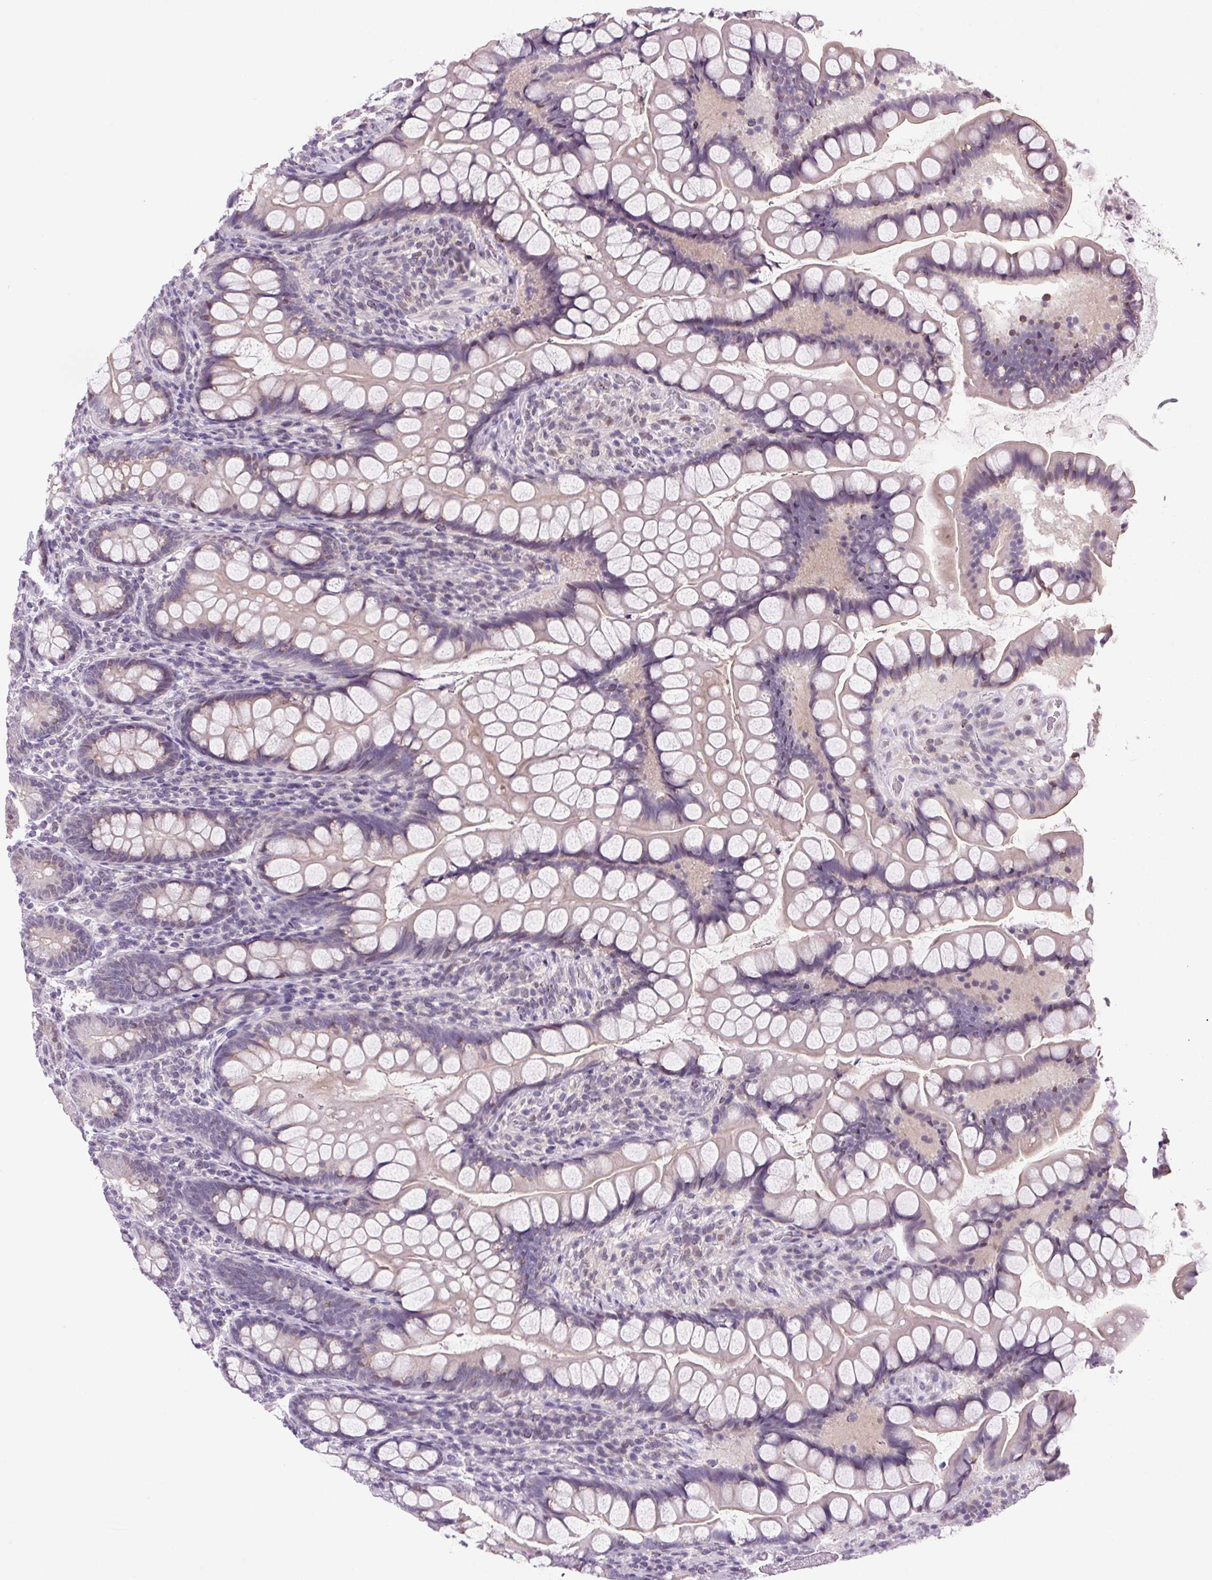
{"staining": {"intensity": "moderate", "quantity": "25%-75%", "location": "cytoplasmic/membranous"}, "tissue": "small intestine", "cell_type": "Glandular cells", "image_type": "normal", "snomed": [{"axis": "morphology", "description": "Normal tissue, NOS"}, {"axis": "topography", "description": "Small intestine"}], "caption": "Normal small intestine was stained to show a protein in brown. There is medium levels of moderate cytoplasmic/membranous expression in approximately 25%-75% of glandular cells.", "gene": "AKR1E2", "patient": {"sex": "male", "age": 70}}